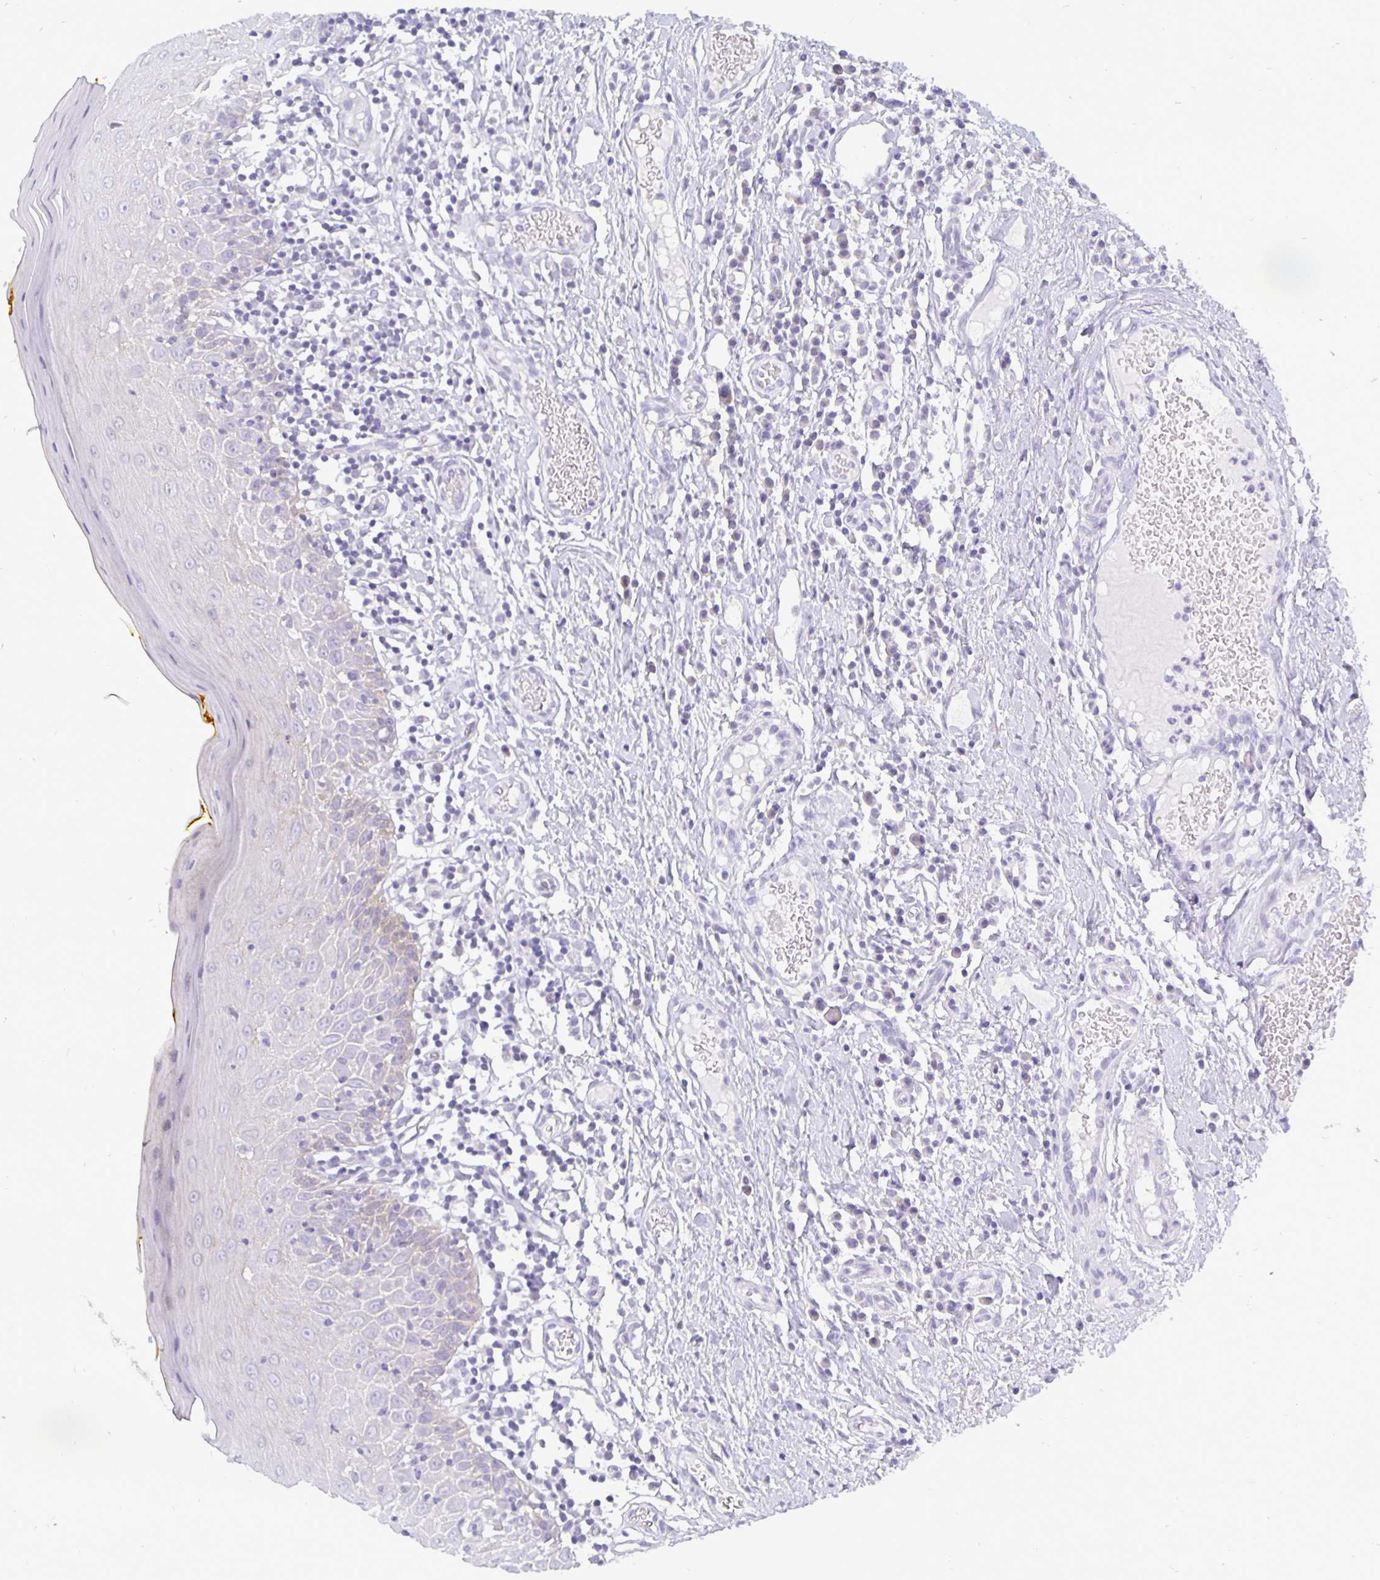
{"staining": {"intensity": "weak", "quantity": "<25%", "location": "cytoplasmic/membranous"}, "tissue": "oral mucosa", "cell_type": "Squamous epithelial cells", "image_type": "normal", "snomed": [{"axis": "morphology", "description": "Normal tissue, NOS"}, {"axis": "topography", "description": "Oral tissue"}, {"axis": "topography", "description": "Tounge, NOS"}], "caption": "The histopathology image displays no significant expression in squamous epithelial cells of oral mucosa.", "gene": "ERBB2", "patient": {"sex": "female", "age": 58}}